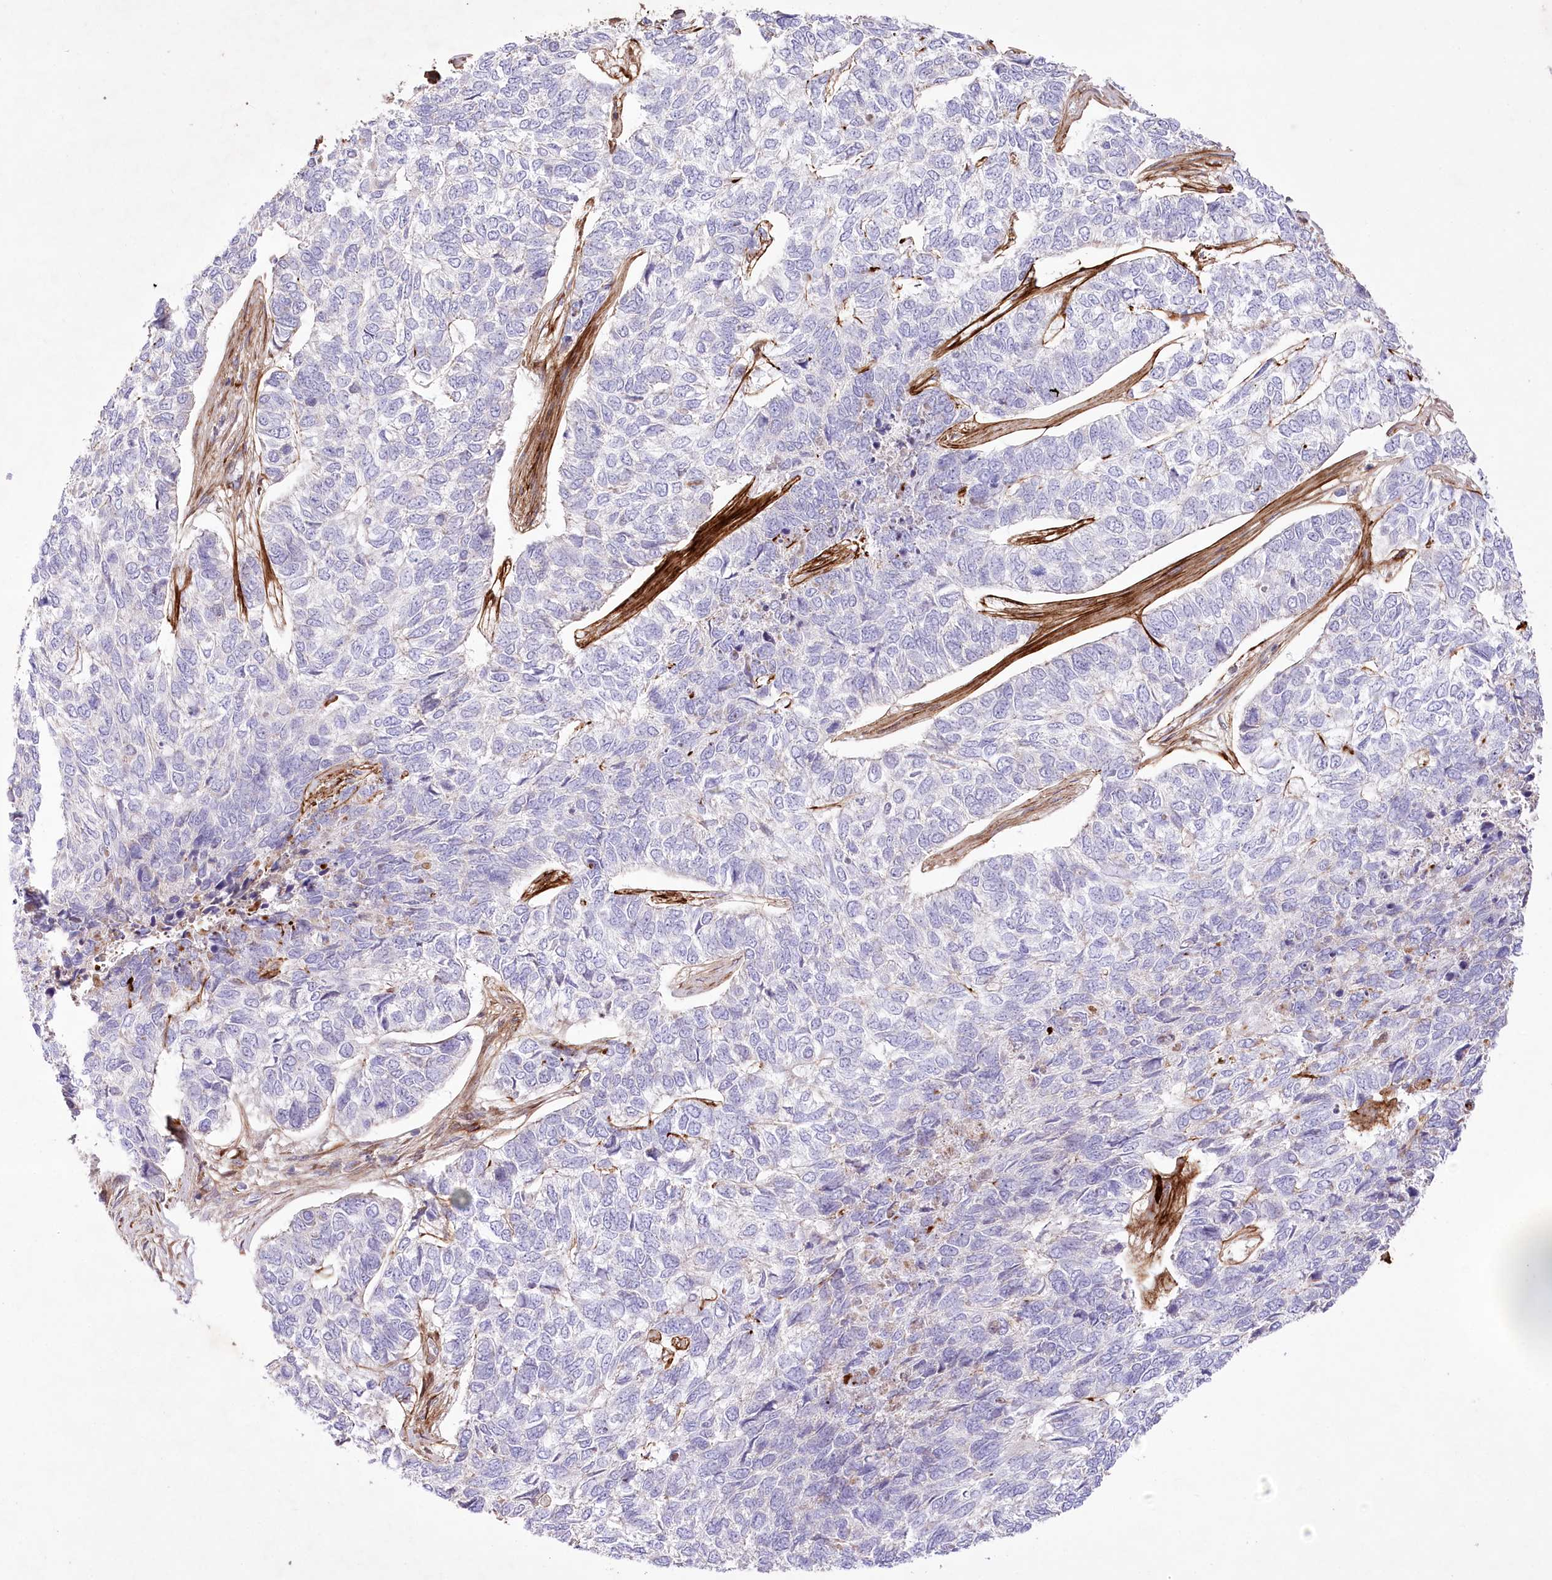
{"staining": {"intensity": "negative", "quantity": "none", "location": "none"}, "tissue": "skin cancer", "cell_type": "Tumor cells", "image_type": "cancer", "snomed": [{"axis": "morphology", "description": "Basal cell carcinoma"}, {"axis": "topography", "description": "Skin"}], "caption": "This is a micrograph of IHC staining of skin cancer (basal cell carcinoma), which shows no staining in tumor cells.", "gene": "RNF24", "patient": {"sex": "female", "age": 65}}